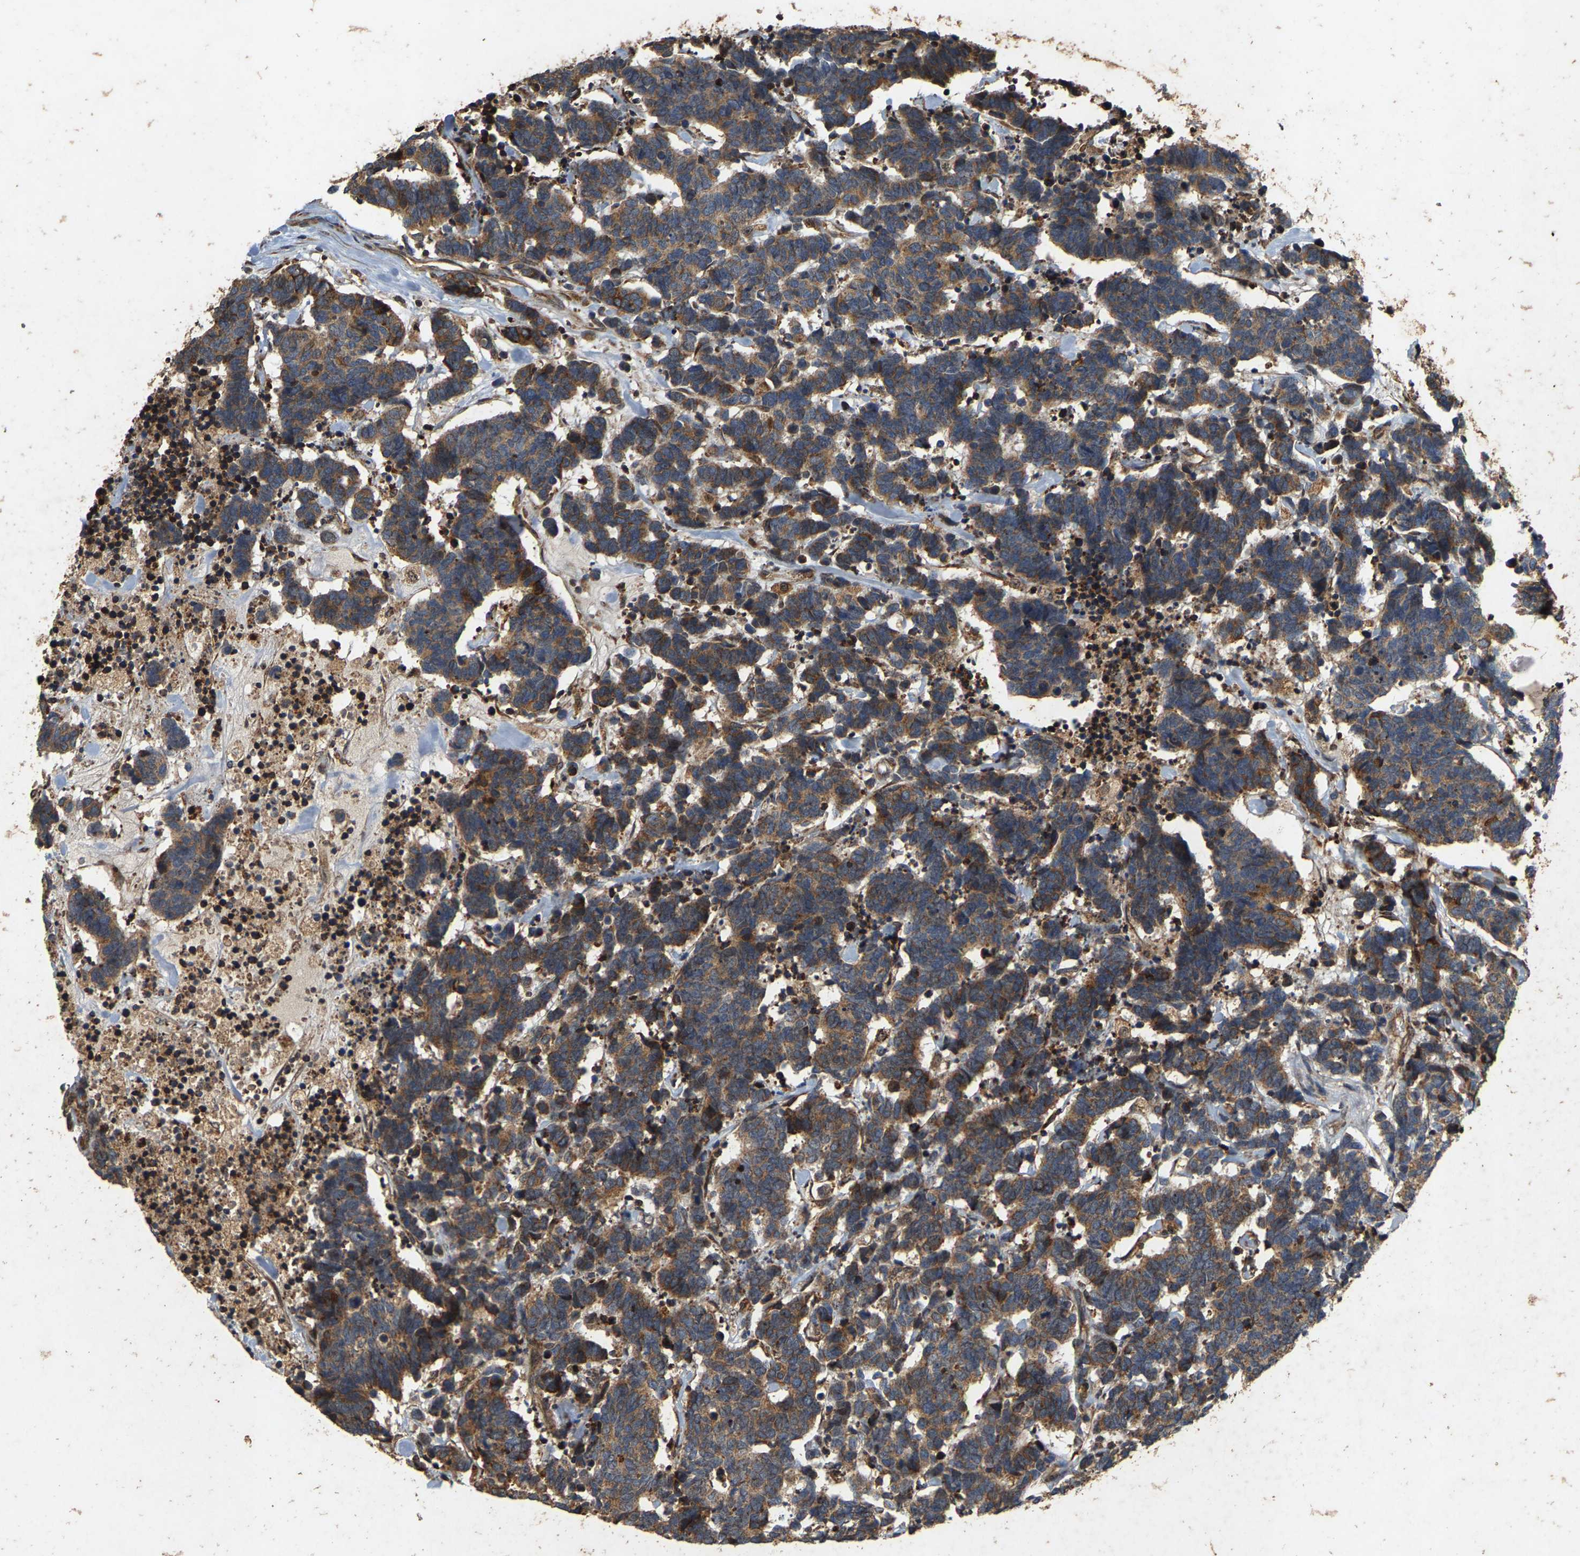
{"staining": {"intensity": "moderate", "quantity": ">75%", "location": "cytoplasmic/membranous"}, "tissue": "carcinoid", "cell_type": "Tumor cells", "image_type": "cancer", "snomed": [{"axis": "morphology", "description": "Carcinoma, NOS"}, {"axis": "morphology", "description": "Carcinoid, malignant, NOS"}, {"axis": "topography", "description": "Urinary bladder"}], "caption": "DAB immunohistochemical staining of human carcinoid reveals moderate cytoplasmic/membranous protein positivity in about >75% of tumor cells. The protein of interest is stained brown, and the nuclei are stained in blue (DAB IHC with brightfield microscopy, high magnification).", "gene": "CIDEC", "patient": {"sex": "male", "age": 57}}